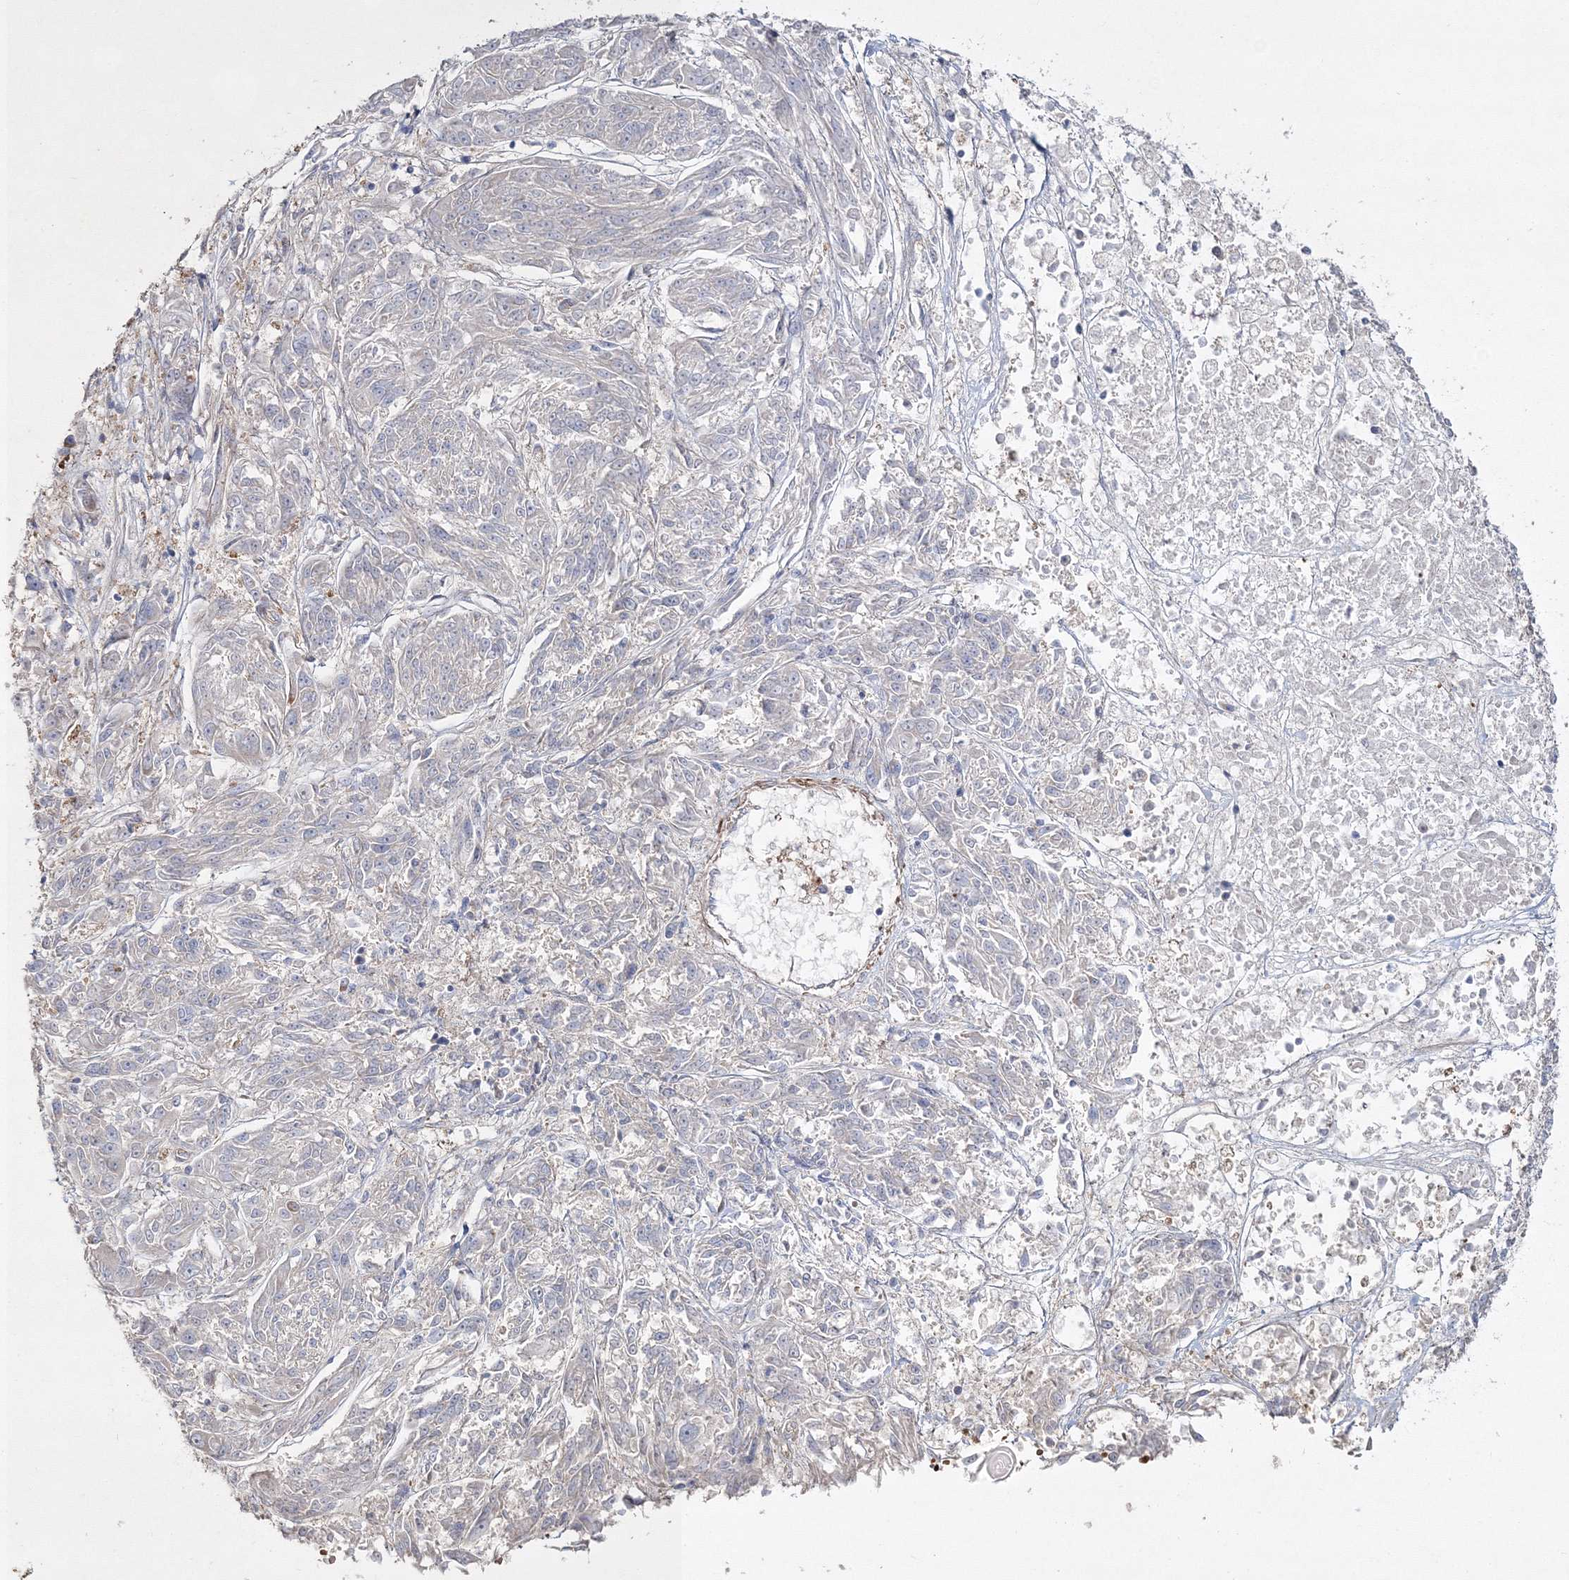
{"staining": {"intensity": "negative", "quantity": "none", "location": "none"}, "tissue": "melanoma", "cell_type": "Tumor cells", "image_type": "cancer", "snomed": [{"axis": "morphology", "description": "Malignant melanoma, NOS"}, {"axis": "topography", "description": "Skin"}], "caption": "Immunohistochemistry (IHC) photomicrograph of human malignant melanoma stained for a protein (brown), which exhibits no staining in tumor cells.", "gene": "ZSWIM6", "patient": {"sex": "male", "age": 53}}